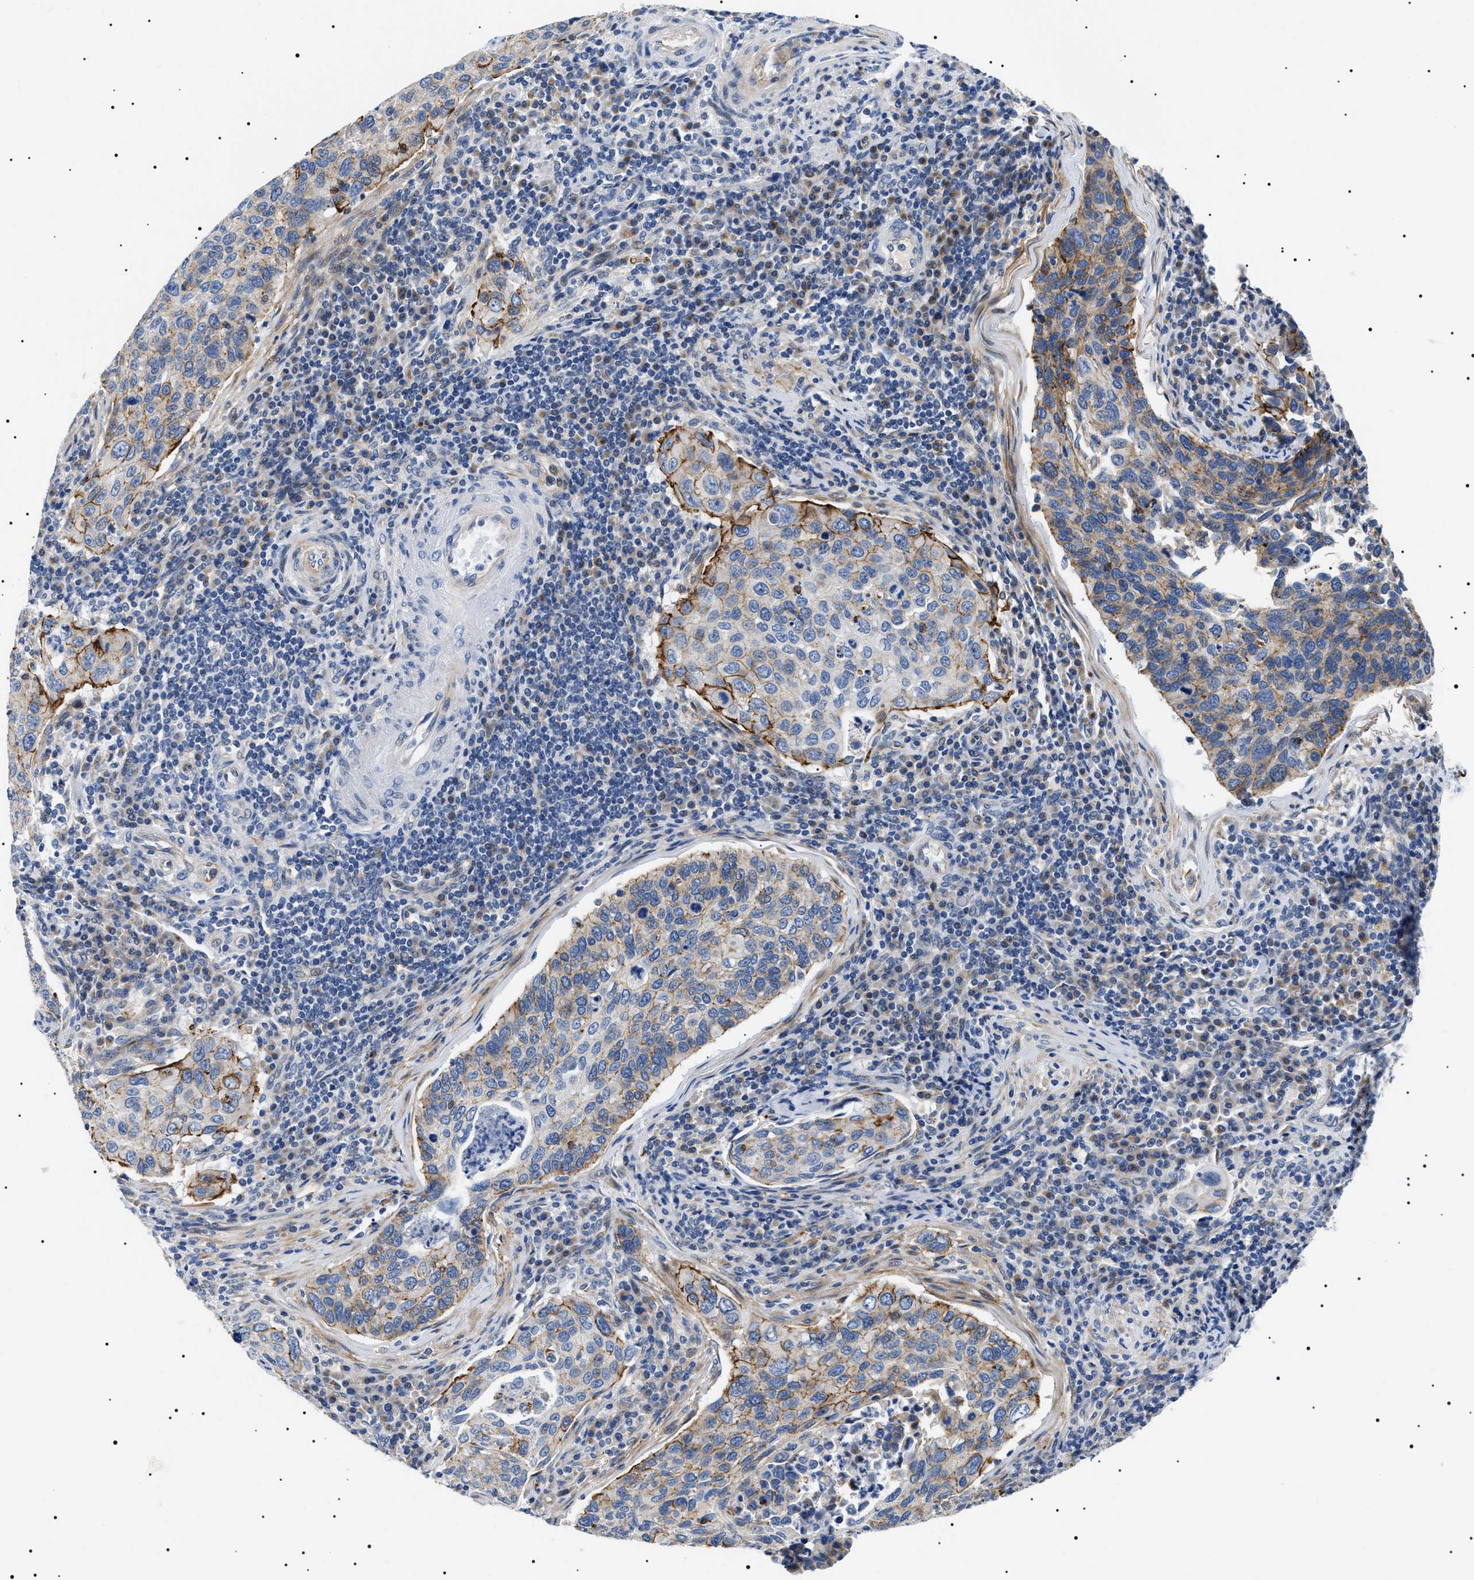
{"staining": {"intensity": "moderate", "quantity": "25%-75%", "location": "cytoplasmic/membranous"}, "tissue": "cervical cancer", "cell_type": "Tumor cells", "image_type": "cancer", "snomed": [{"axis": "morphology", "description": "Squamous cell carcinoma, NOS"}, {"axis": "topography", "description": "Cervix"}], "caption": "Brown immunohistochemical staining in human cervical cancer exhibits moderate cytoplasmic/membranous staining in about 25%-75% of tumor cells.", "gene": "TMEM222", "patient": {"sex": "female", "age": 53}}